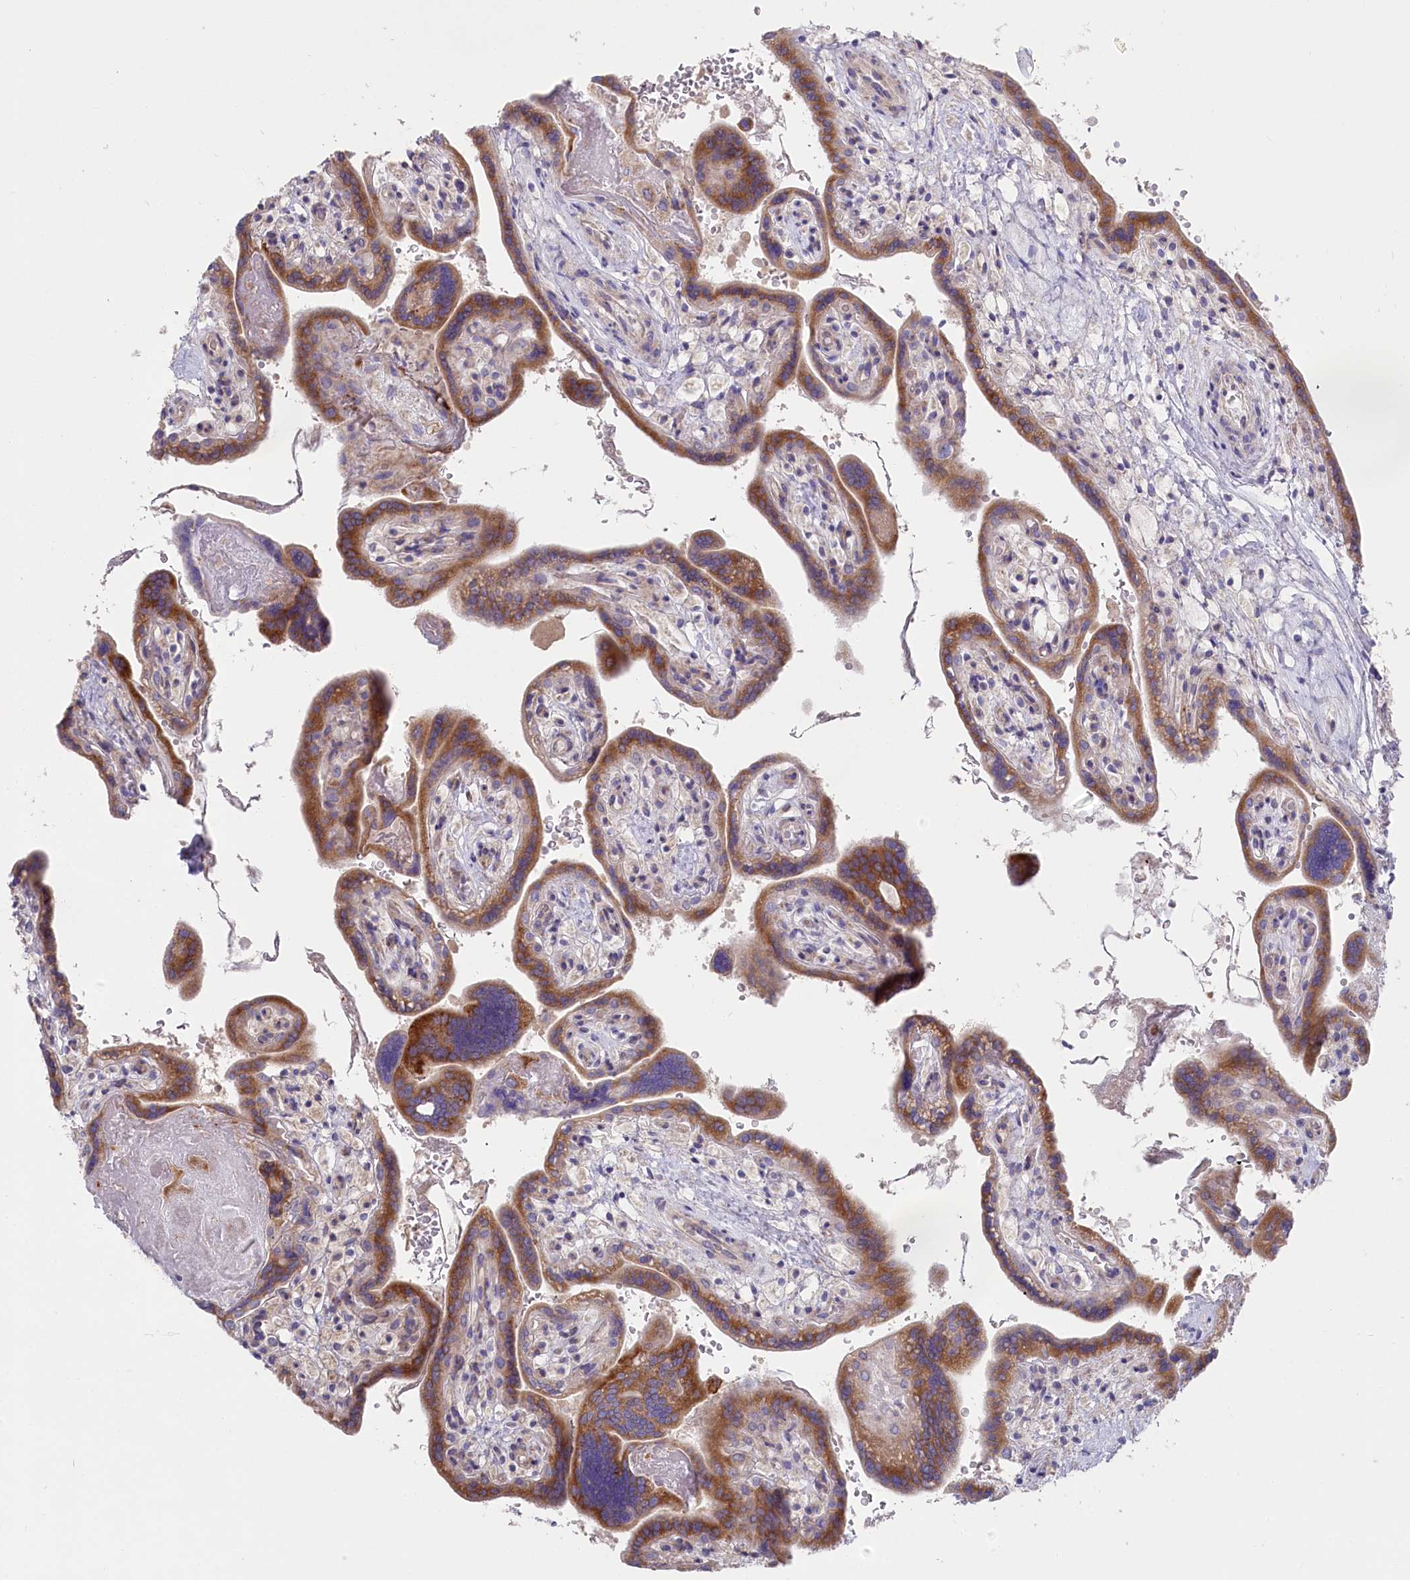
{"staining": {"intensity": "moderate", "quantity": ">75%", "location": "cytoplasmic/membranous"}, "tissue": "placenta", "cell_type": "Trophoblastic cells", "image_type": "normal", "snomed": [{"axis": "morphology", "description": "Normal tissue, NOS"}, {"axis": "topography", "description": "Placenta"}], "caption": "Immunohistochemical staining of unremarkable placenta shows moderate cytoplasmic/membranous protein staining in approximately >75% of trophoblastic cells. (brown staining indicates protein expression, while blue staining denotes nuclei).", "gene": "POGLUT1", "patient": {"sex": "female", "age": 37}}